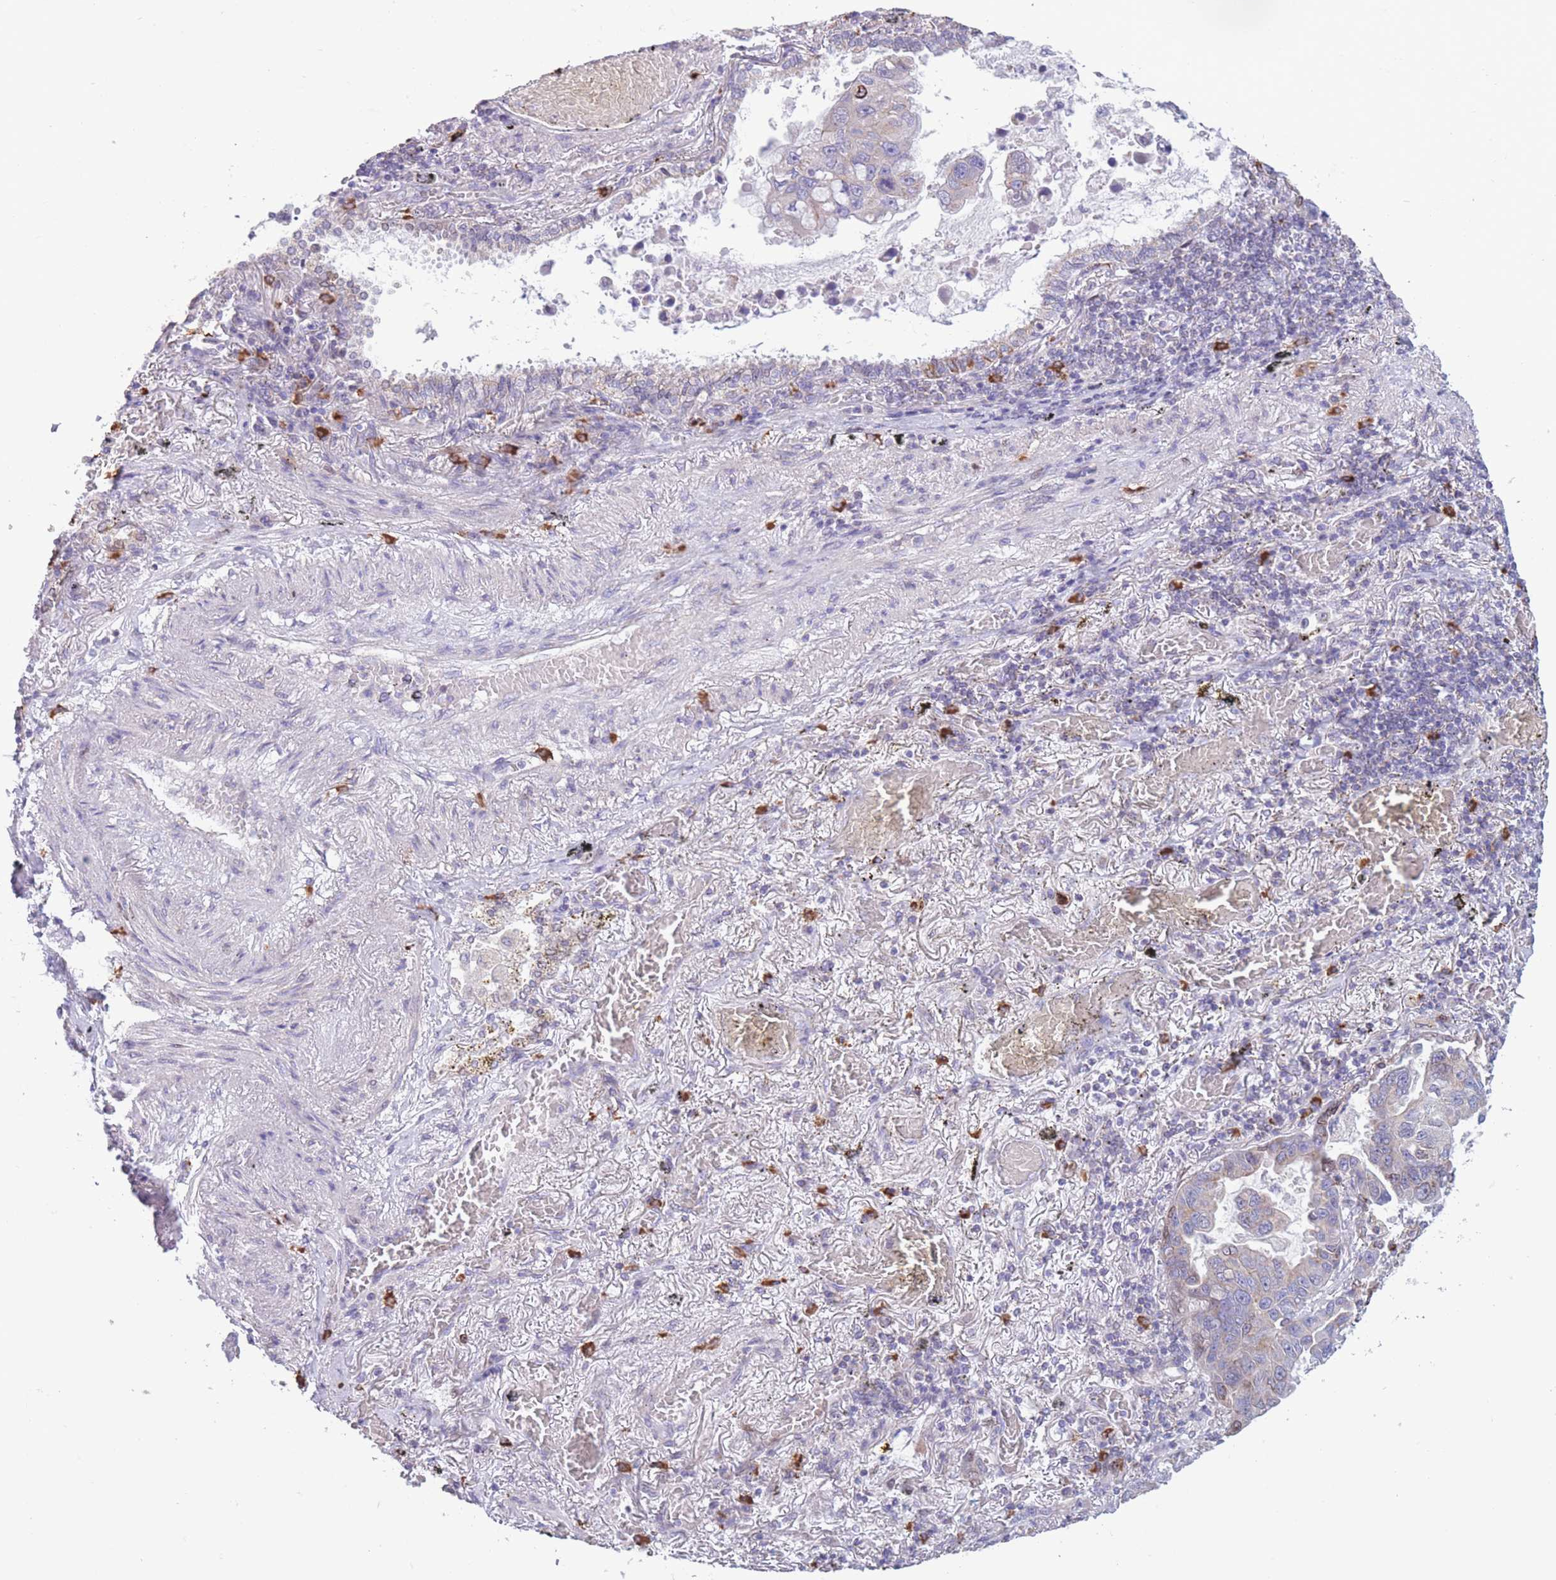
{"staining": {"intensity": "weak", "quantity": "<25%", "location": "cytoplasmic/membranous"}, "tissue": "lung cancer", "cell_type": "Tumor cells", "image_type": "cancer", "snomed": [{"axis": "morphology", "description": "Adenocarcinoma, NOS"}, {"axis": "topography", "description": "Lung"}], "caption": "Protein analysis of lung cancer (adenocarcinoma) shows no significant positivity in tumor cells.", "gene": "PDHA1", "patient": {"sex": "male", "age": 64}}